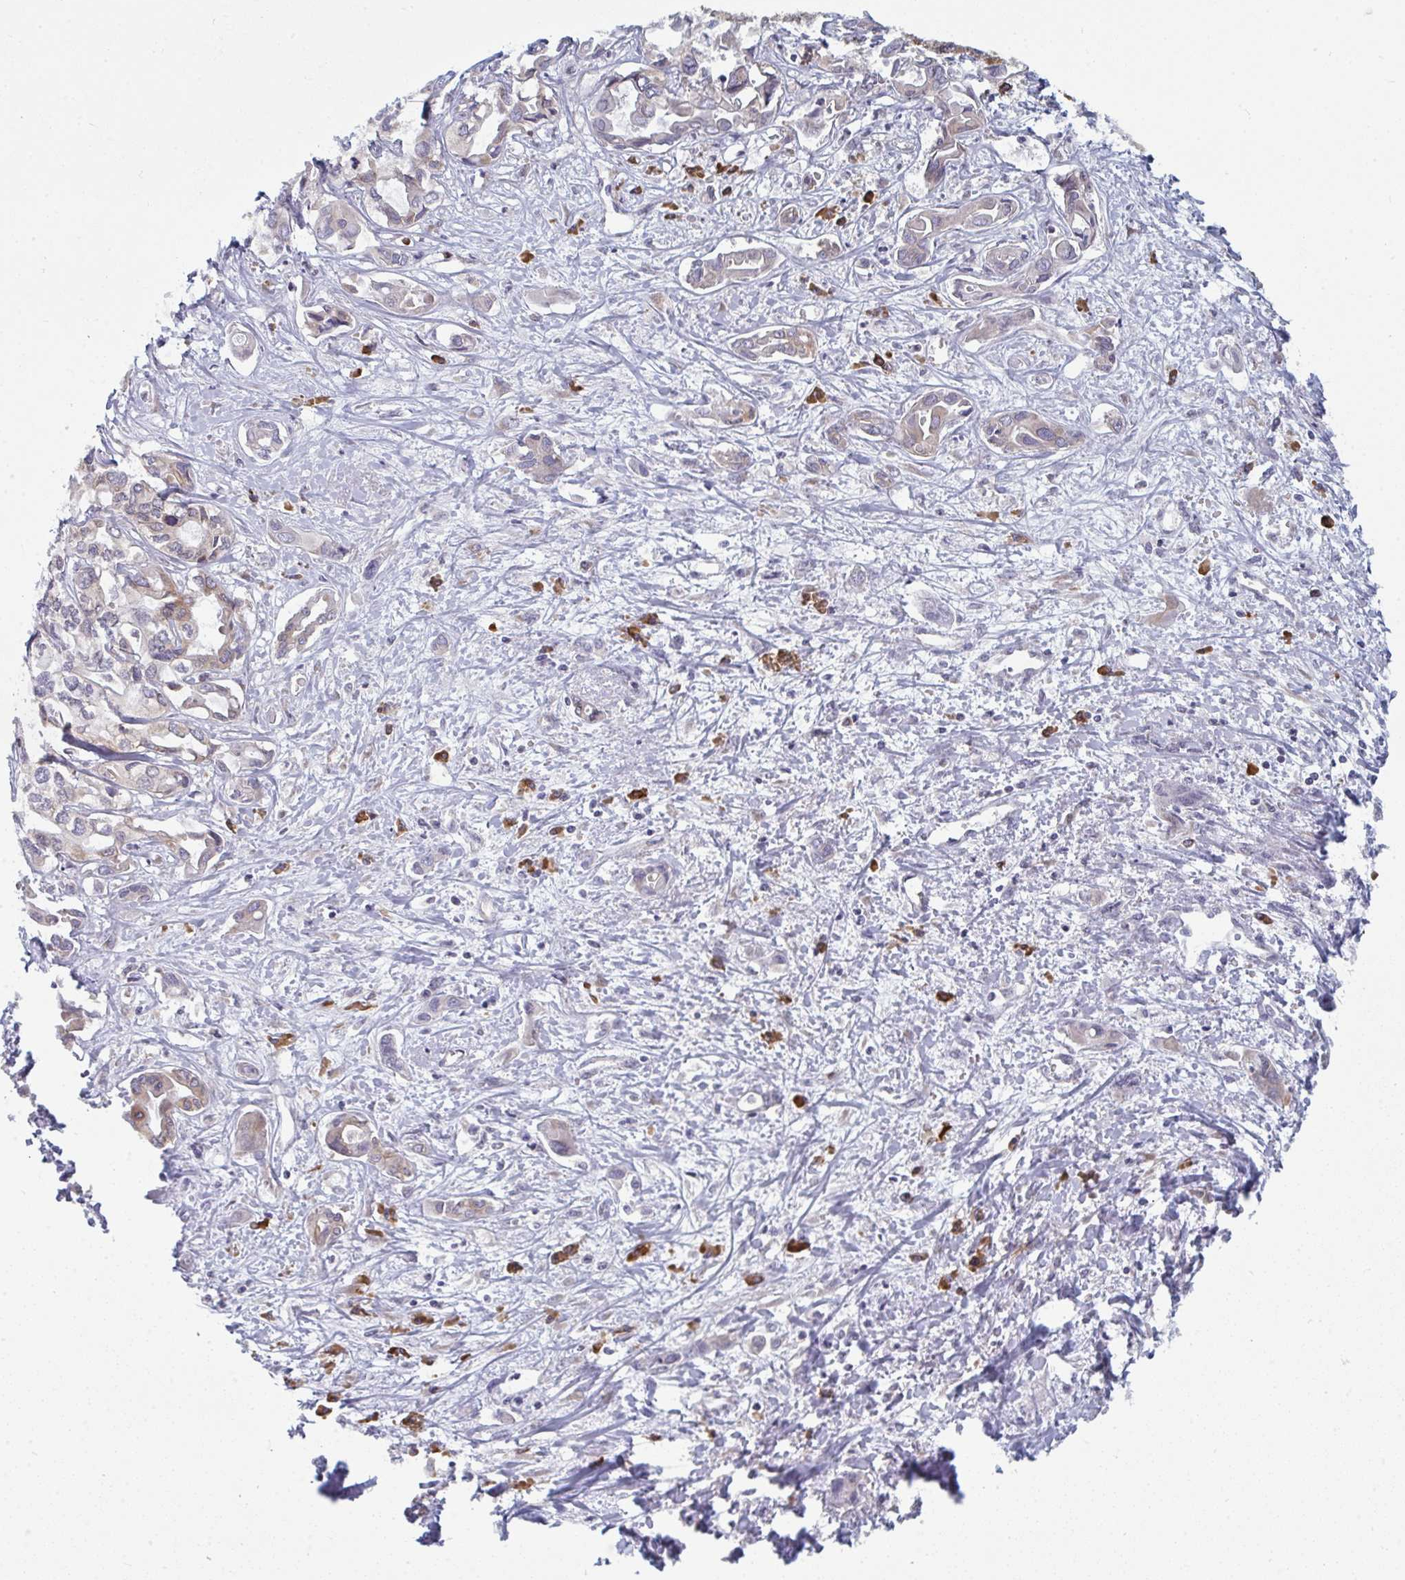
{"staining": {"intensity": "weak", "quantity": "<25%", "location": "cytoplasmic/membranous"}, "tissue": "liver cancer", "cell_type": "Tumor cells", "image_type": "cancer", "snomed": [{"axis": "morphology", "description": "Cholangiocarcinoma"}, {"axis": "topography", "description": "Liver"}], "caption": "Tumor cells are negative for brown protein staining in liver cancer (cholangiocarcinoma). (Immunohistochemistry (ihc), brightfield microscopy, high magnification).", "gene": "LYSMD4", "patient": {"sex": "female", "age": 64}}